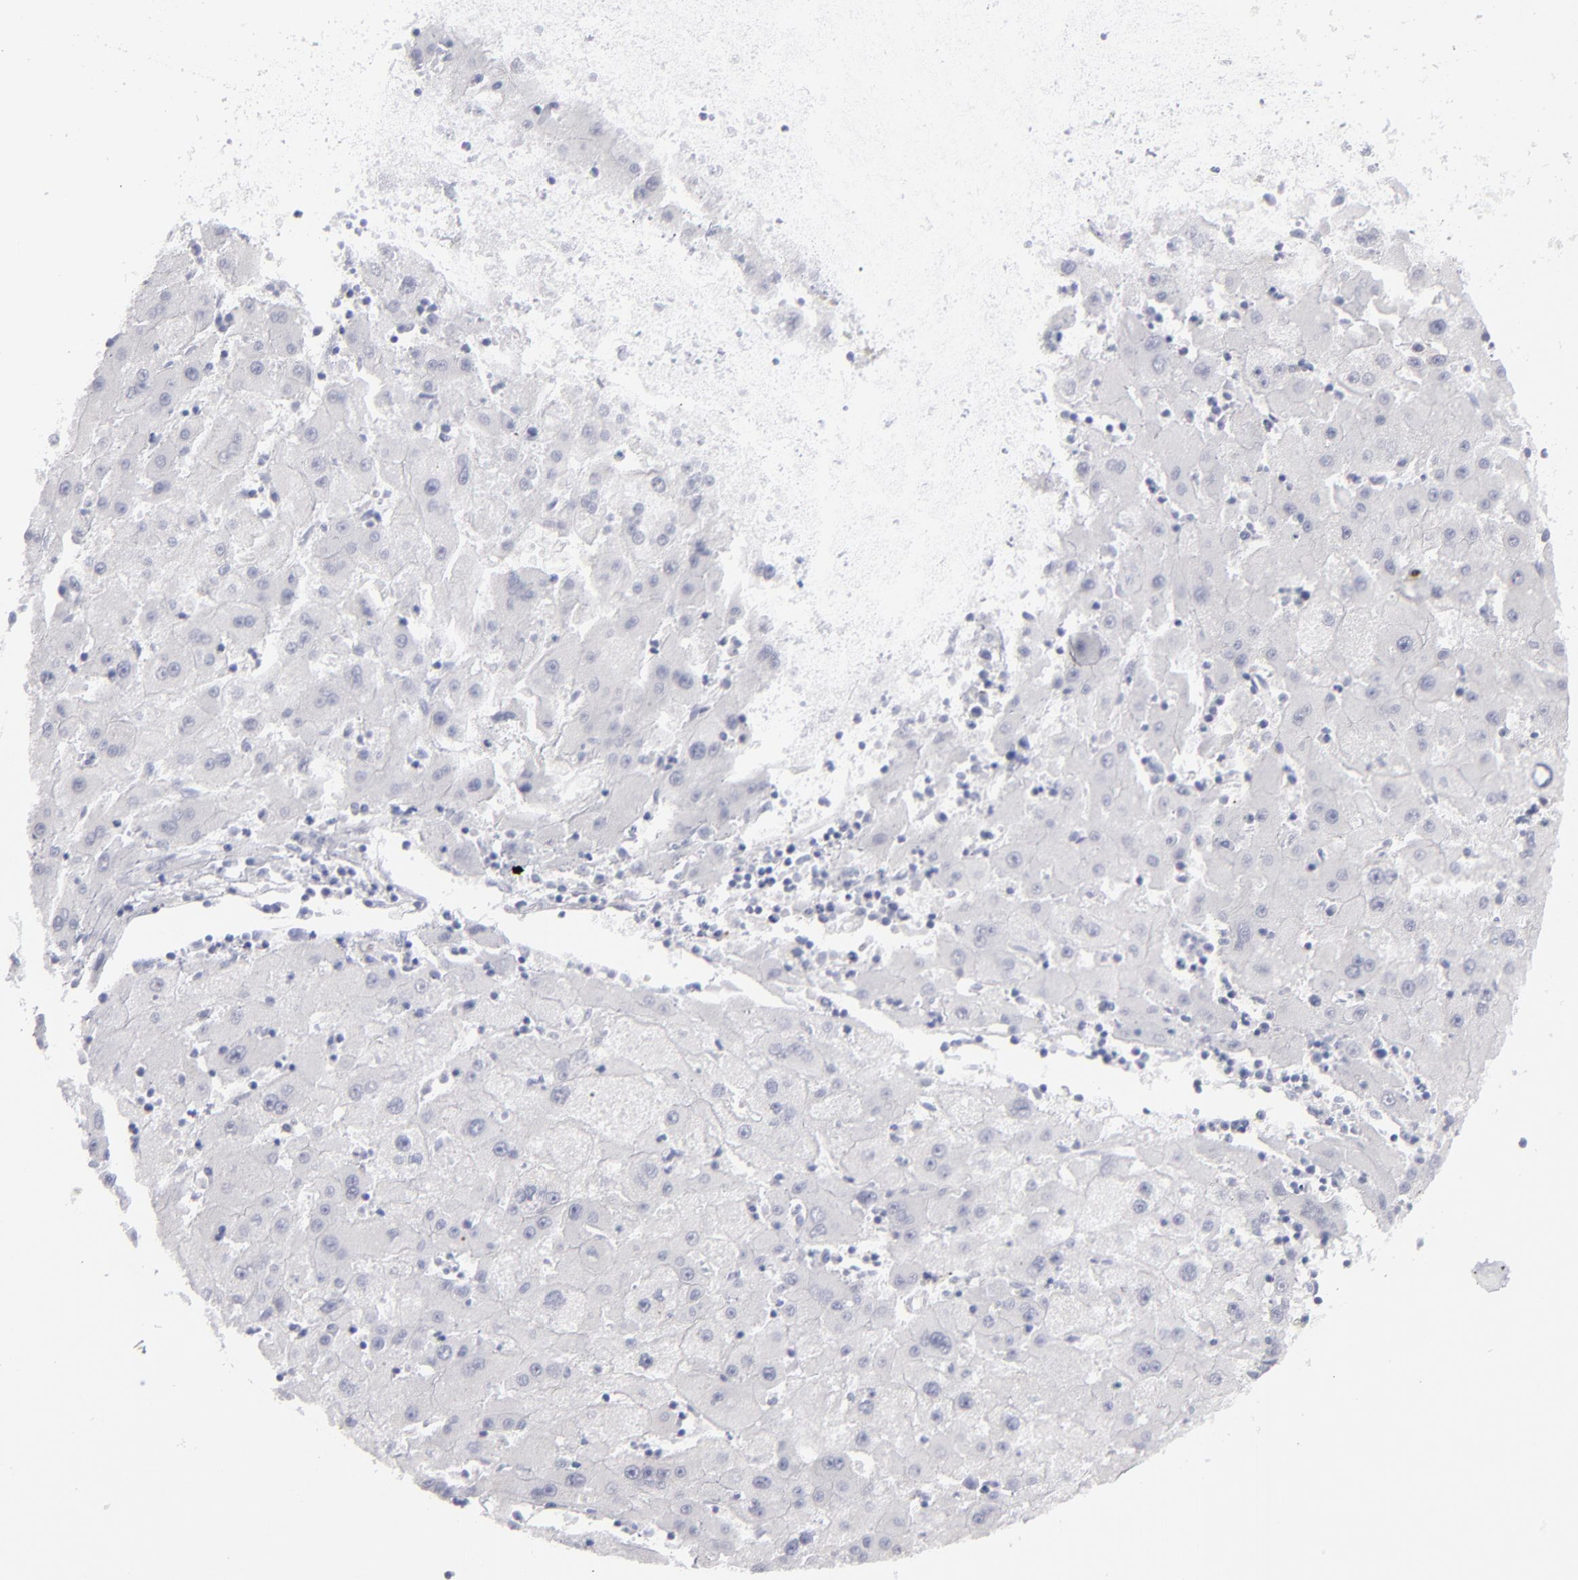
{"staining": {"intensity": "negative", "quantity": "none", "location": "none"}, "tissue": "liver cancer", "cell_type": "Tumor cells", "image_type": "cancer", "snomed": [{"axis": "morphology", "description": "Carcinoma, Hepatocellular, NOS"}, {"axis": "topography", "description": "Liver"}], "caption": "Hepatocellular carcinoma (liver) was stained to show a protein in brown. There is no significant positivity in tumor cells. (DAB (3,3'-diaminobenzidine) immunohistochemistry, high magnification).", "gene": "TMX1", "patient": {"sex": "male", "age": 72}}